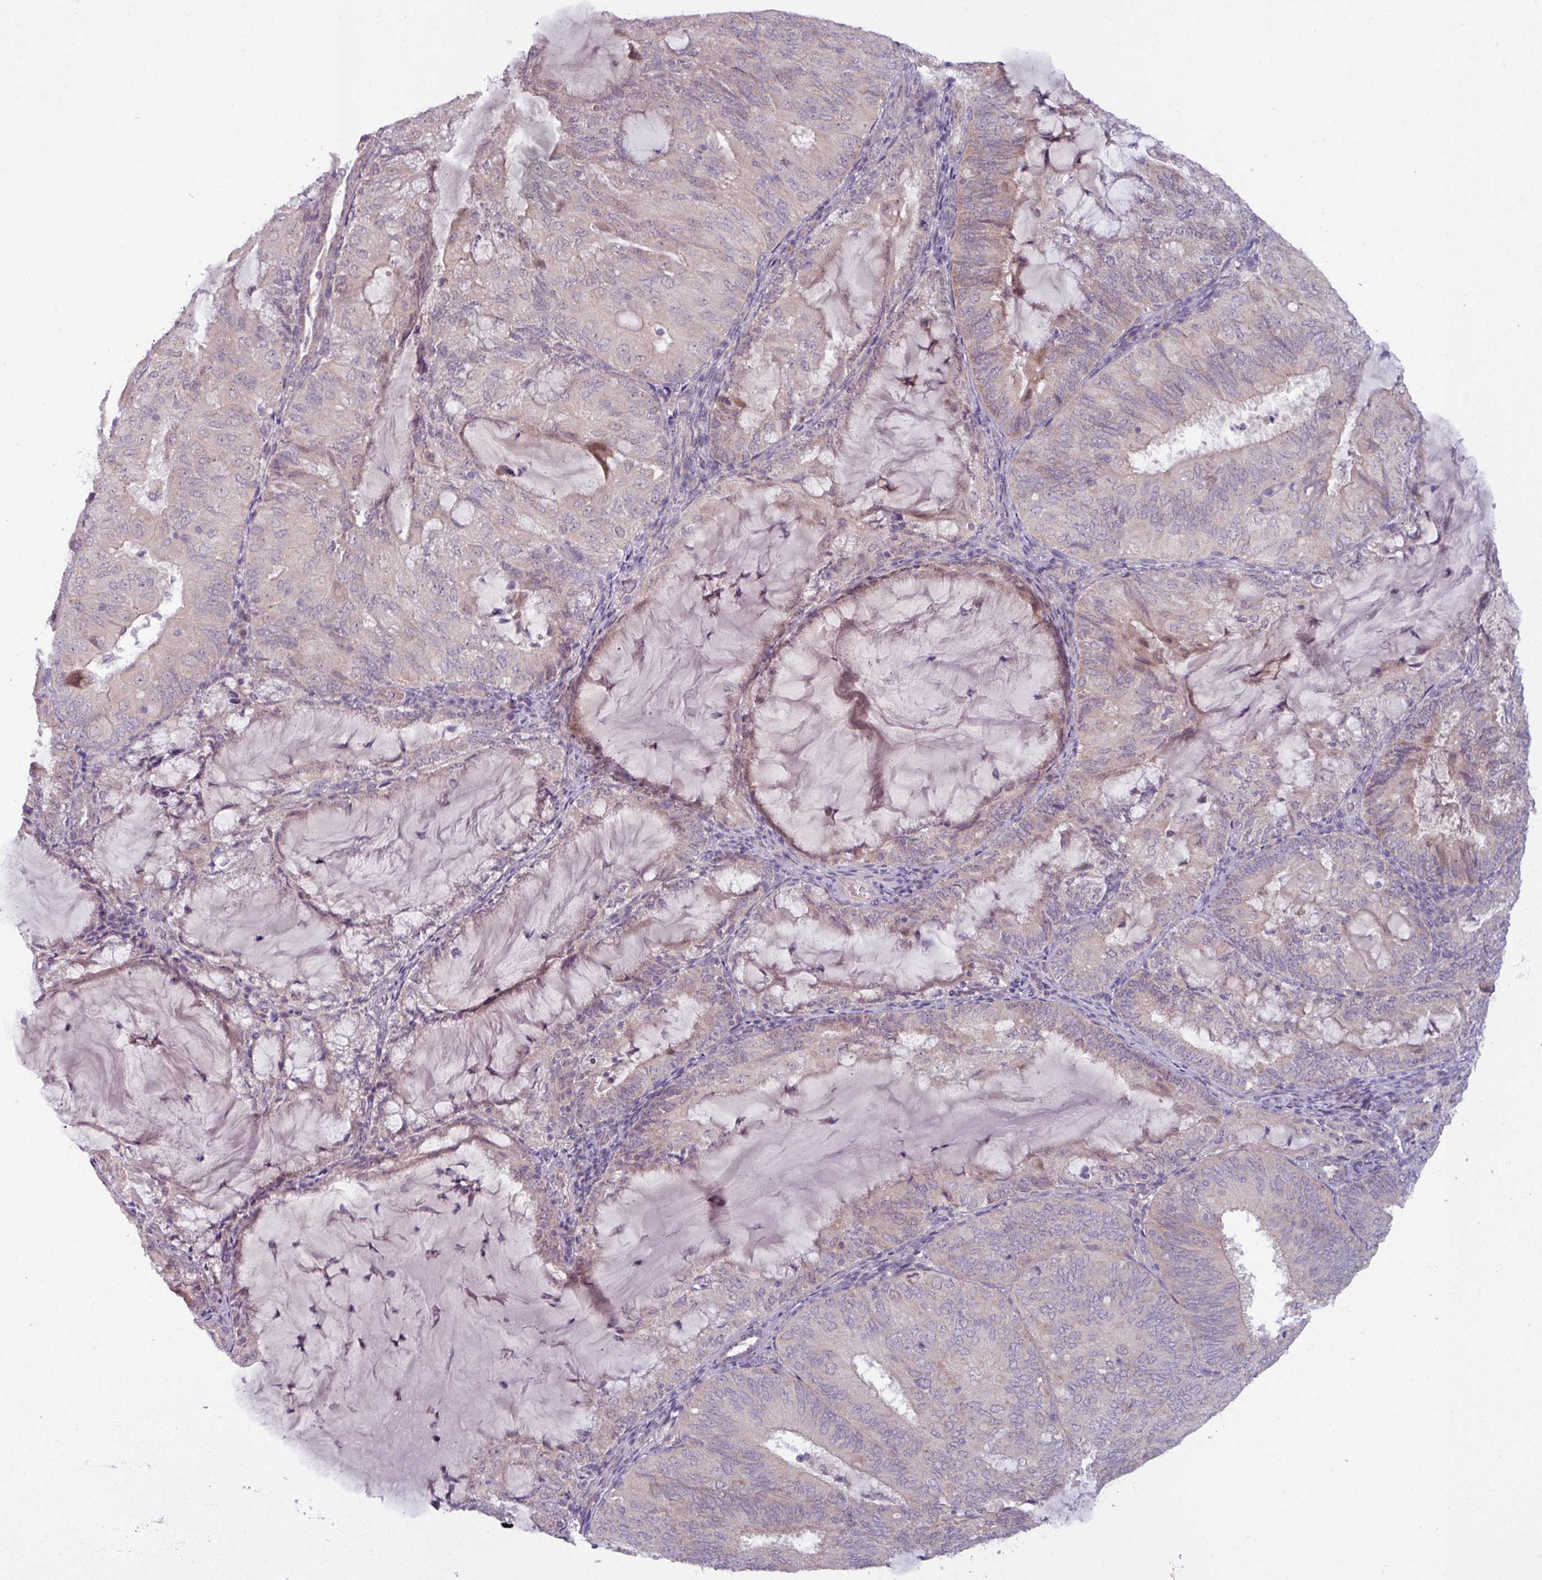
{"staining": {"intensity": "negative", "quantity": "none", "location": "none"}, "tissue": "endometrial cancer", "cell_type": "Tumor cells", "image_type": "cancer", "snomed": [{"axis": "morphology", "description": "Adenocarcinoma, NOS"}, {"axis": "topography", "description": "Endometrium"}], "caption": "Adenocarcinoma (endometrial) was stained to show a protein in brown. There is no significant staining in tumor cells. (DAB (3,3'-diaminobenzidine) IHC, high magnification).", "gene": "OGFOD3", "patient": {"sex": "female", "age": 81}}